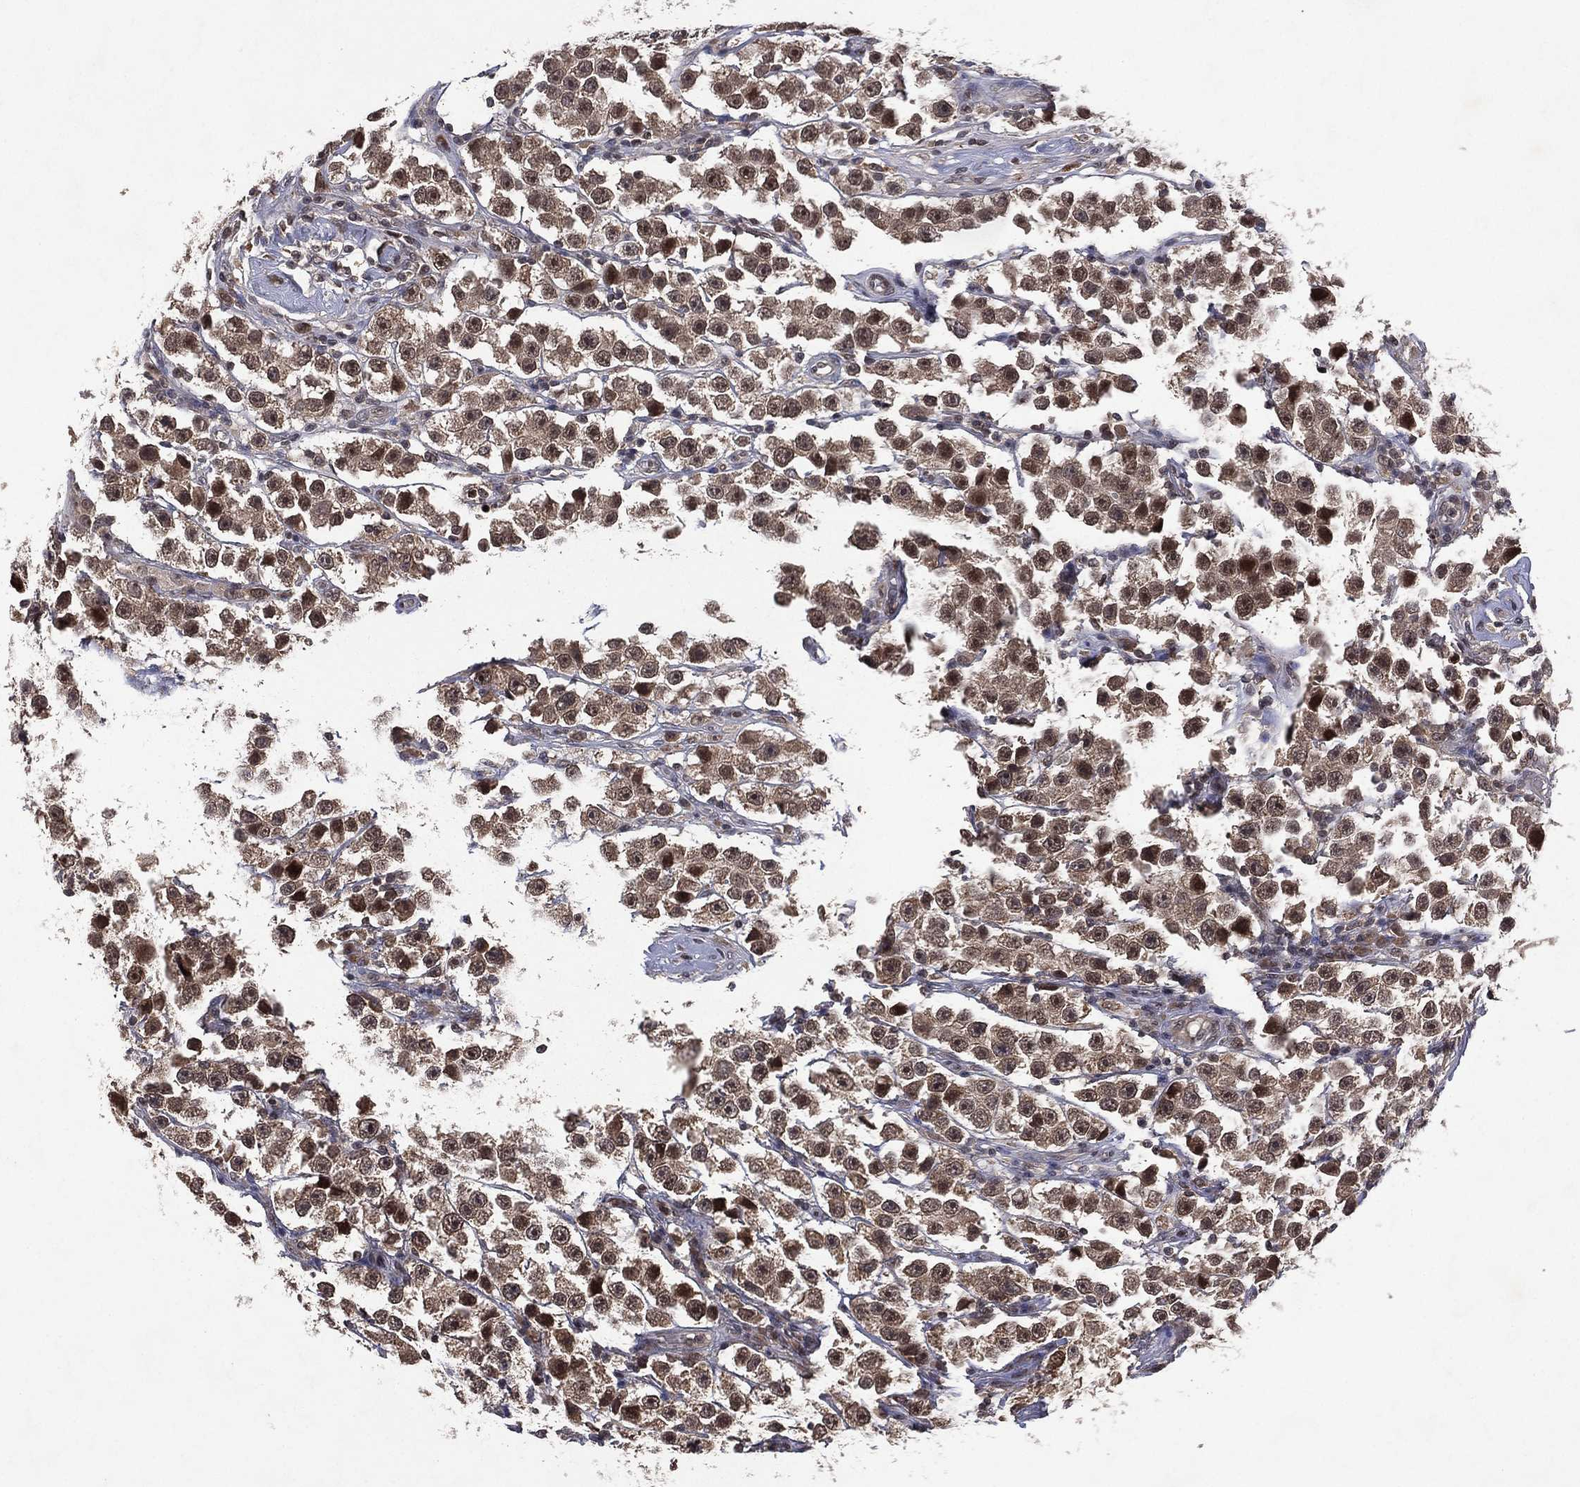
{"staining": {"intensity": "moderate", "quantity": "25%-75%", "location": "cytoplasmic/membranous,nuclear"}, "tissue": "testis cancer", "cell_type": "Tumor cells", "image_type": "cancer", "snomed": [{"axis": "morphology", "description": "Seminoma, NOS"}, {"axis": "topography", "description": "Testis"}], "caption": "Human testis seminoma stained with a protein marker demonstrates moderate staining in tumor cells.", "gene": "ATG4B", "patient": {"sex": "male", "age": 45}}